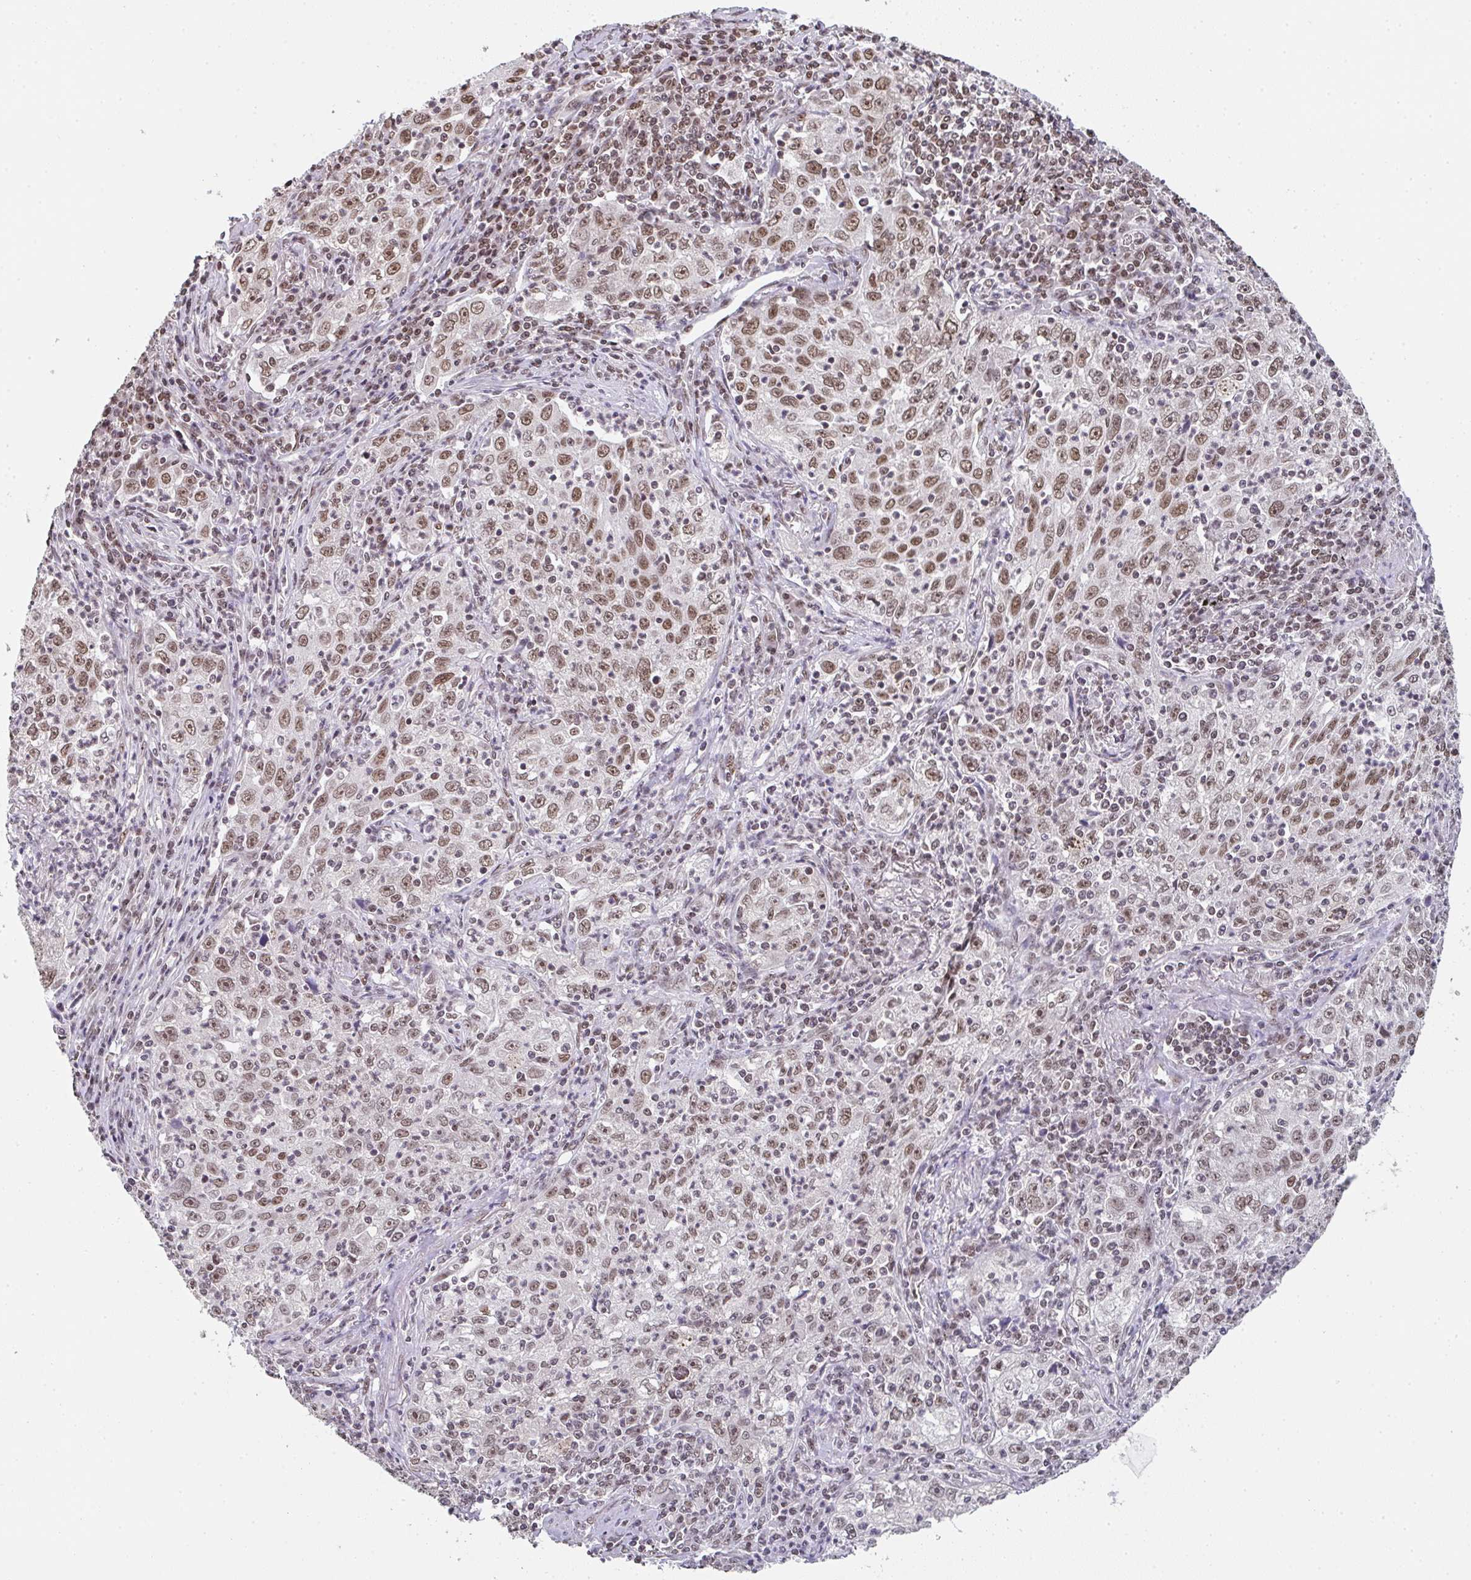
{"staining": {"intensity": "moderate", "quantity": "25%-75%", "location": "nuclear"}, "tissue": "lung cancer", "cell_type": "Tumor cells", "image_type": "cancer", "snomed": [{"axis": "morphology", "description": "Squamous cell carcinoma, NOS"}, {"axis": "topography", "description": "Lung"}], "caption": "An IHC image of tumor tissue is shown. Protein staining in brown shows moderate nuclear positivity in lung cancer within tumor cells.", "gene": "DKC1", "patient": {"sex": "male", "age": 71}}